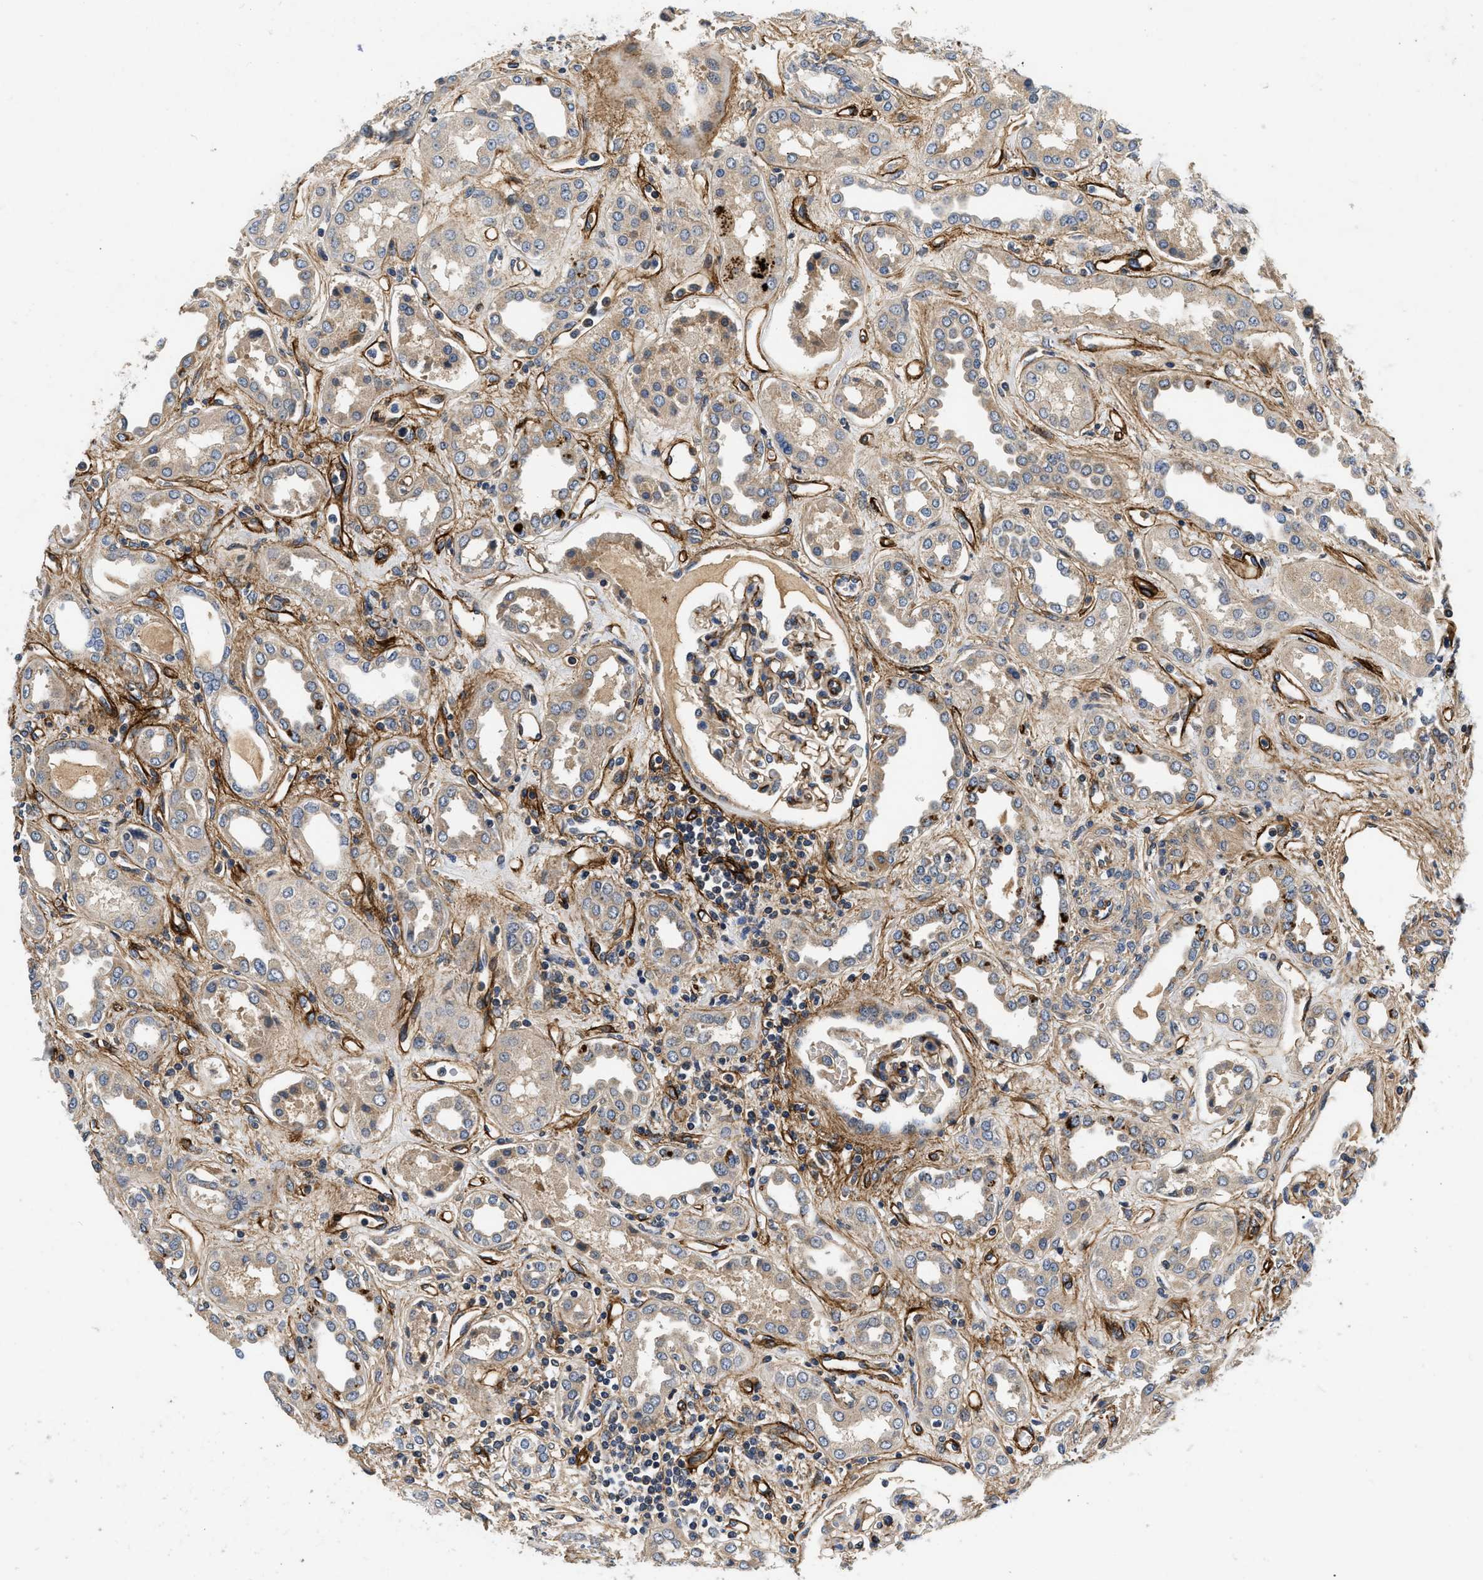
{"staining": {"intensity": "moderate", "quantity": ">75%", "location": "cytoplasmic/membranous"}, "tissue": "kidney", "cell_type": "Cells in glomeruli", "image_type": "normal", "snomed": [{"axis": "morphology", "description": "Normal tissue, NOS"}, {"axis": "topography", "description": "Kidney"}], "caption": "Kidney stained with DAB immunohistochemistry (IHC) exhibits medium levels of moderate cytoplasmic/membranous positivity in about >75% of cells in glomeruli. (IHC, brightfield microscopy, high magnification).", "gene": "NME6", "patient": {"sex": "male", "age": 59}}